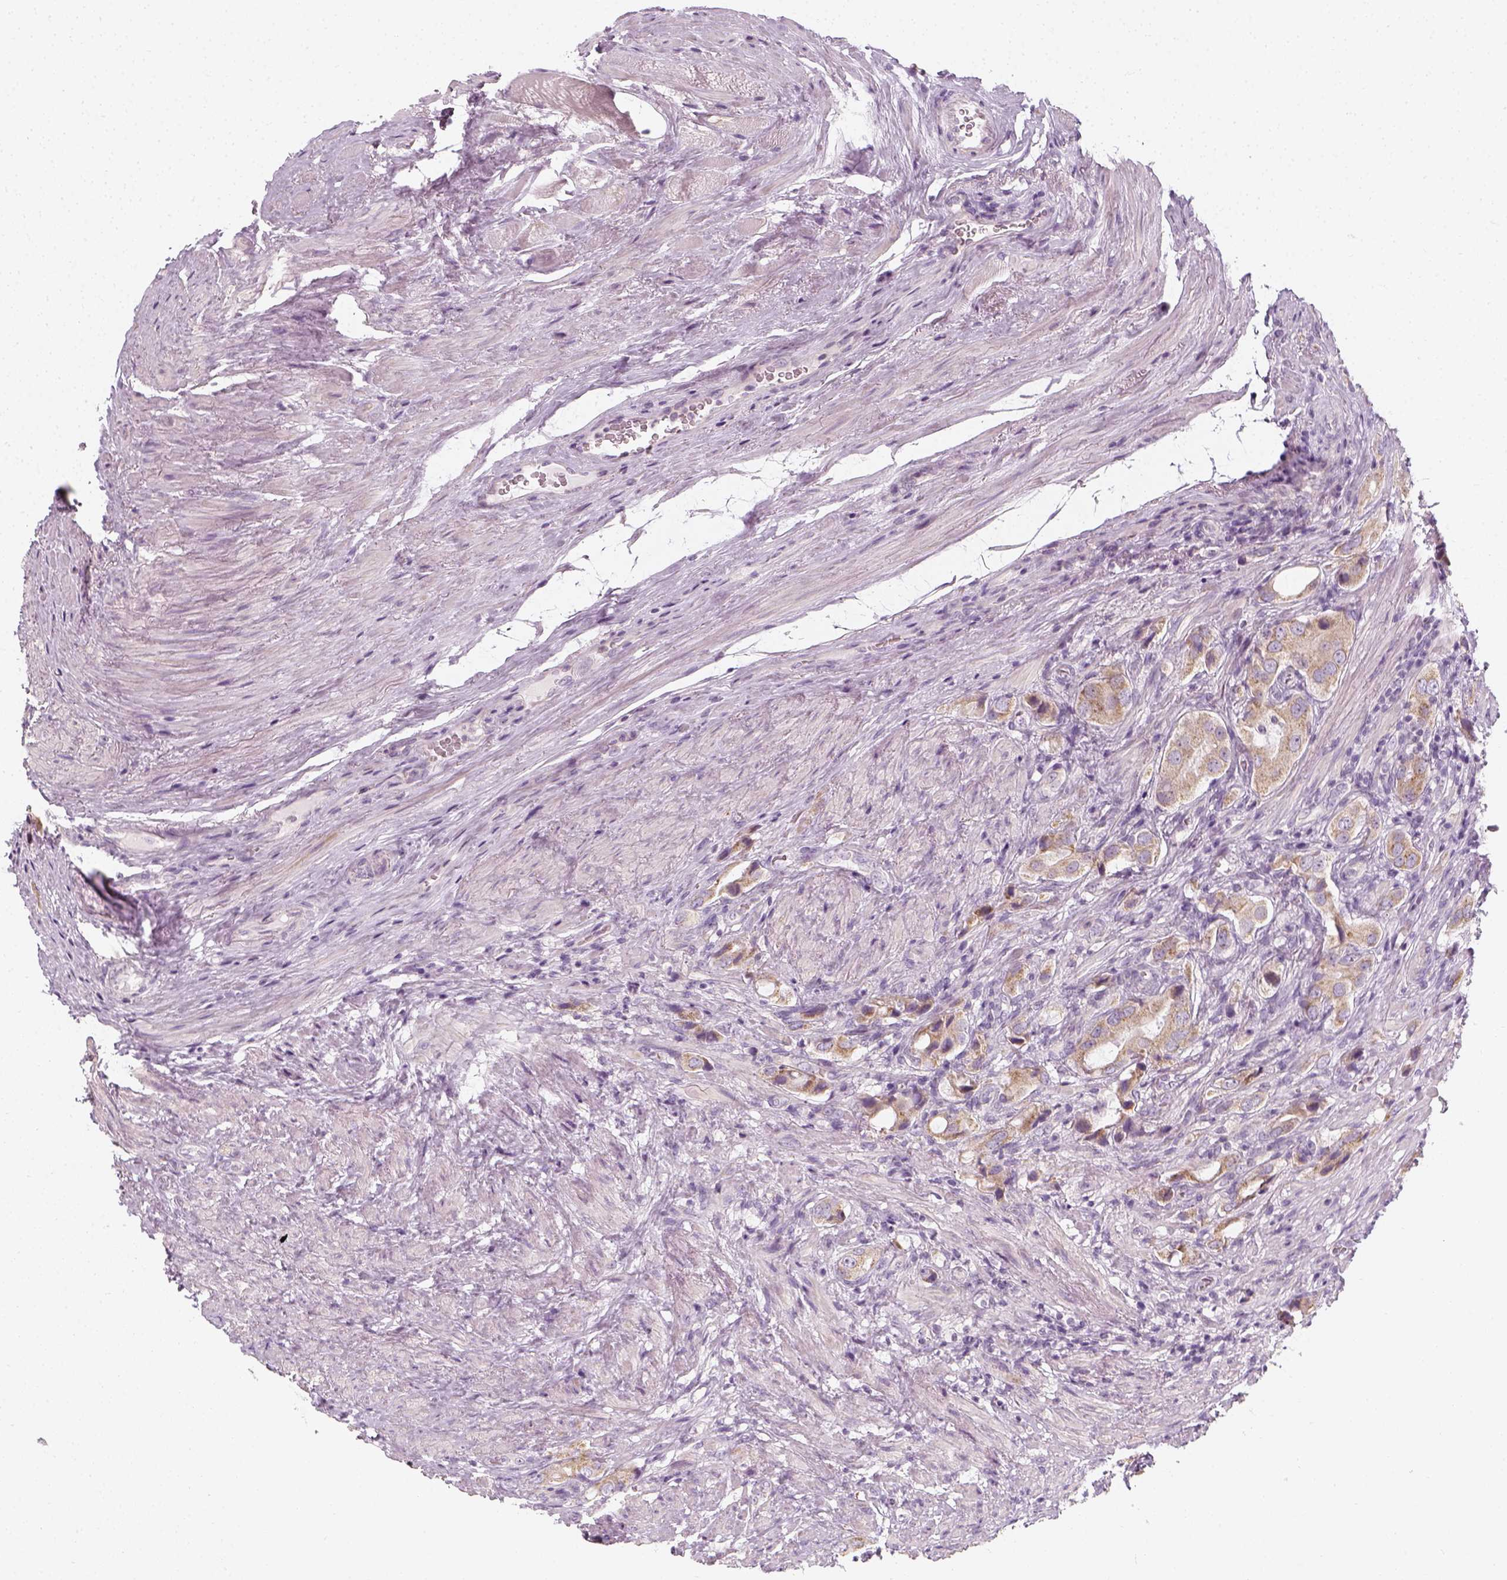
{"staining": {"intensity": "weak", "quantity": "<25%", "location": "cytoplasmic/membranous"}, "tissue": "prostate cancer", "cell_type": "Tumor cells", "image_type": "cancer", "snomed": [{"axis": "morphology", "description": "Adenocarcinoma, NOS"}, {"axis": "topography", "description": "Prostate"}], "caption": "IHC micrograph of prostate cancer (adenocarcinoma) stained for a protein (brown), which reveals no positivity in tumor cells. (Brightfield microscopy of DAB (3,3'-diaminobenzidine) immunohistochemistry (IHC) at high magnification).", "gene": "PRAME", "patient": {"sex": "male", "age": 63}}